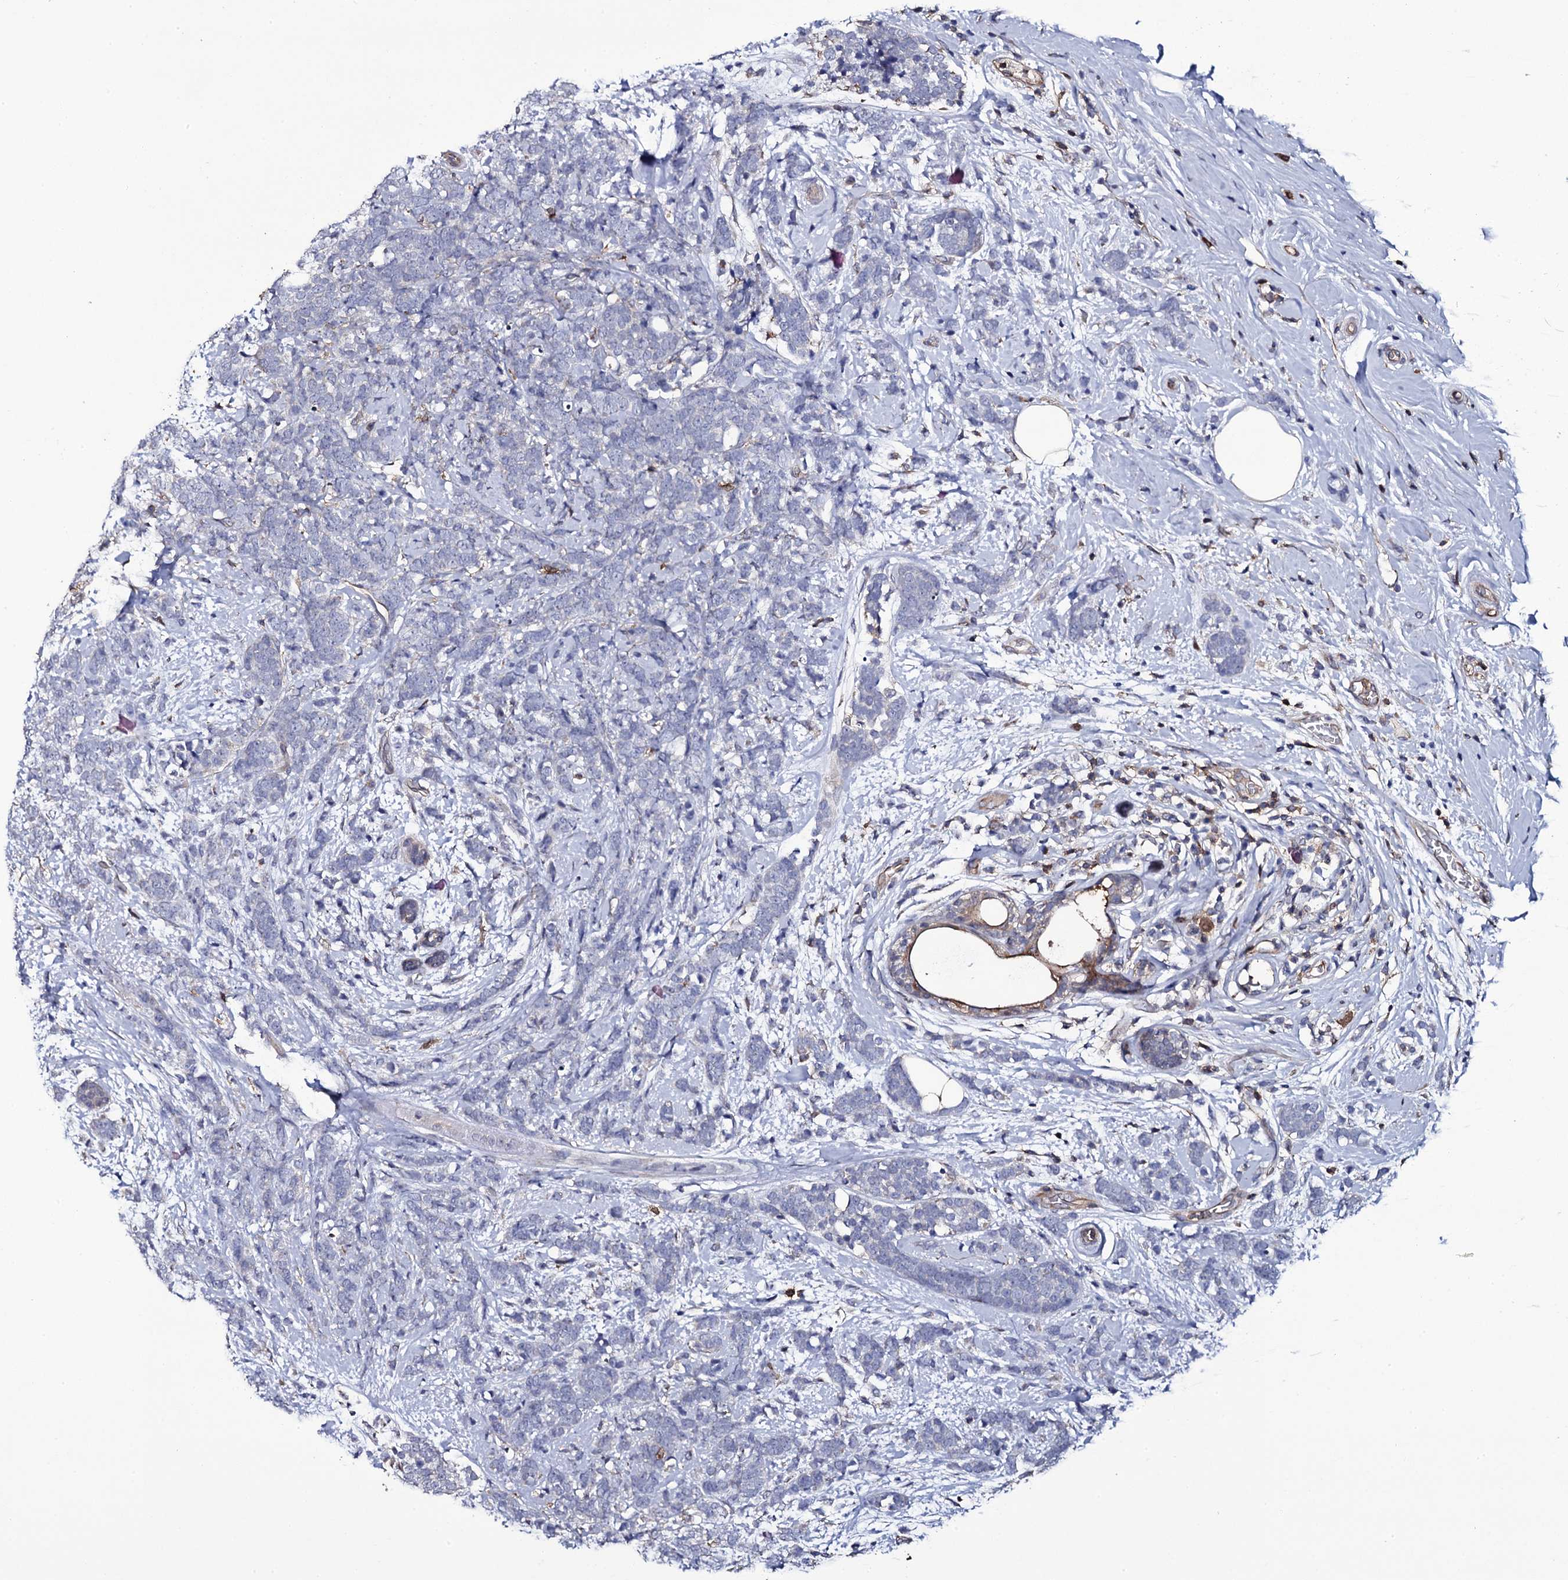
{"staining": {"intensity": "negative", "quantity": "none", "location": "none"}, "tissue": "breast cancer", "cell_type": "Tumor cells", "image_type": "cancer", "snomed": [{"axis": "morphology", "description": "Lobular carcinoma"}, {"axis": "topography", "description": "Breast"}], "caption": "High magnification brightfield microscopy of breast lobular carcinoma stained with DAB (brown) and counterstained with hematoxylin (blue): tumor cells show no significant expression.", "gene": "TTC23", "patient": {"sex": "female", "age": 58}}